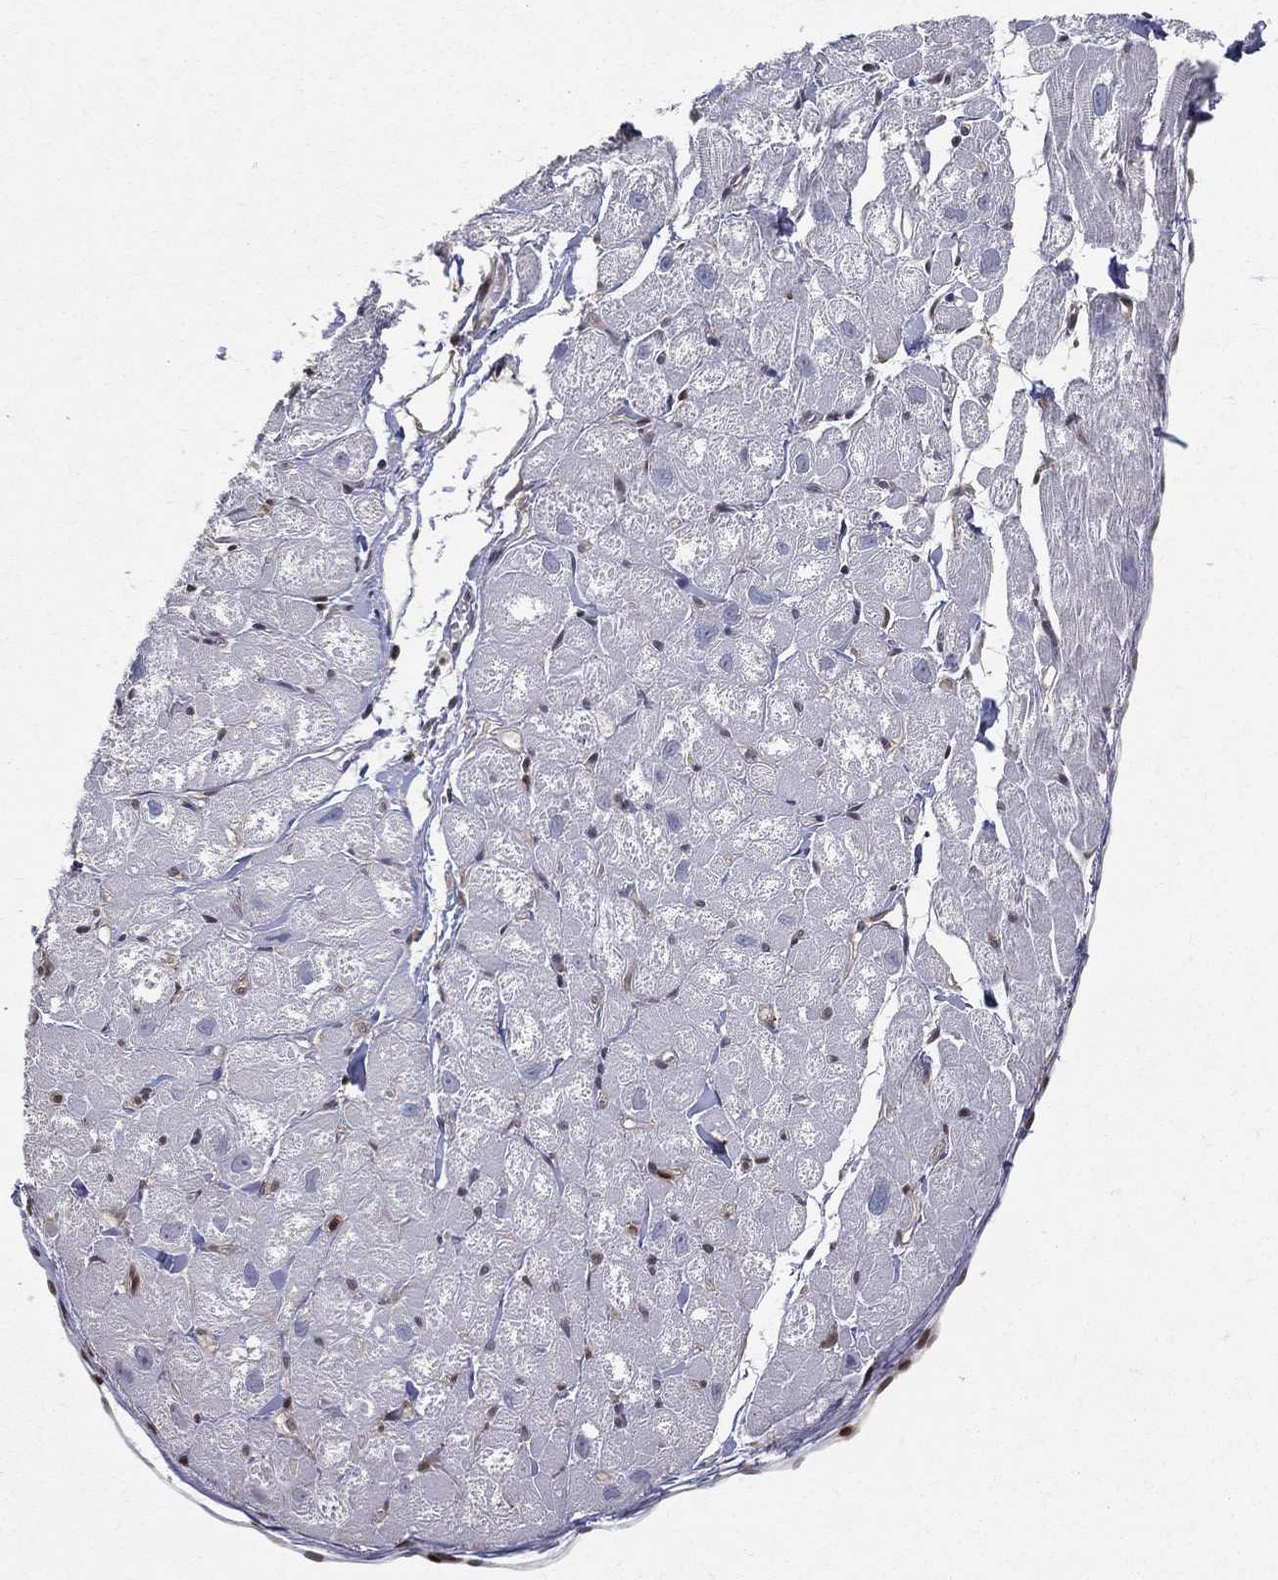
{"staining": {"intensity": "negative", "quantity": "none", "location": "none"}, "tissue": "heart muscle", "cell_type": "Cardiomyocytes", "image_type": "normal", "snomed": [{"axis": "morphology", "description": "Normal tissue, NOS"}, {"axis": "topography", "description": "Heart"}], "caption": "There is no significant positivity in cardiomyocytes of heart muscle. (DAB (3,3'-diaminobenzidine) immunohistochemistry (IHC), high magnification).", "gene": "ENO1", "patient": {"sex": "male", "age": 58}}